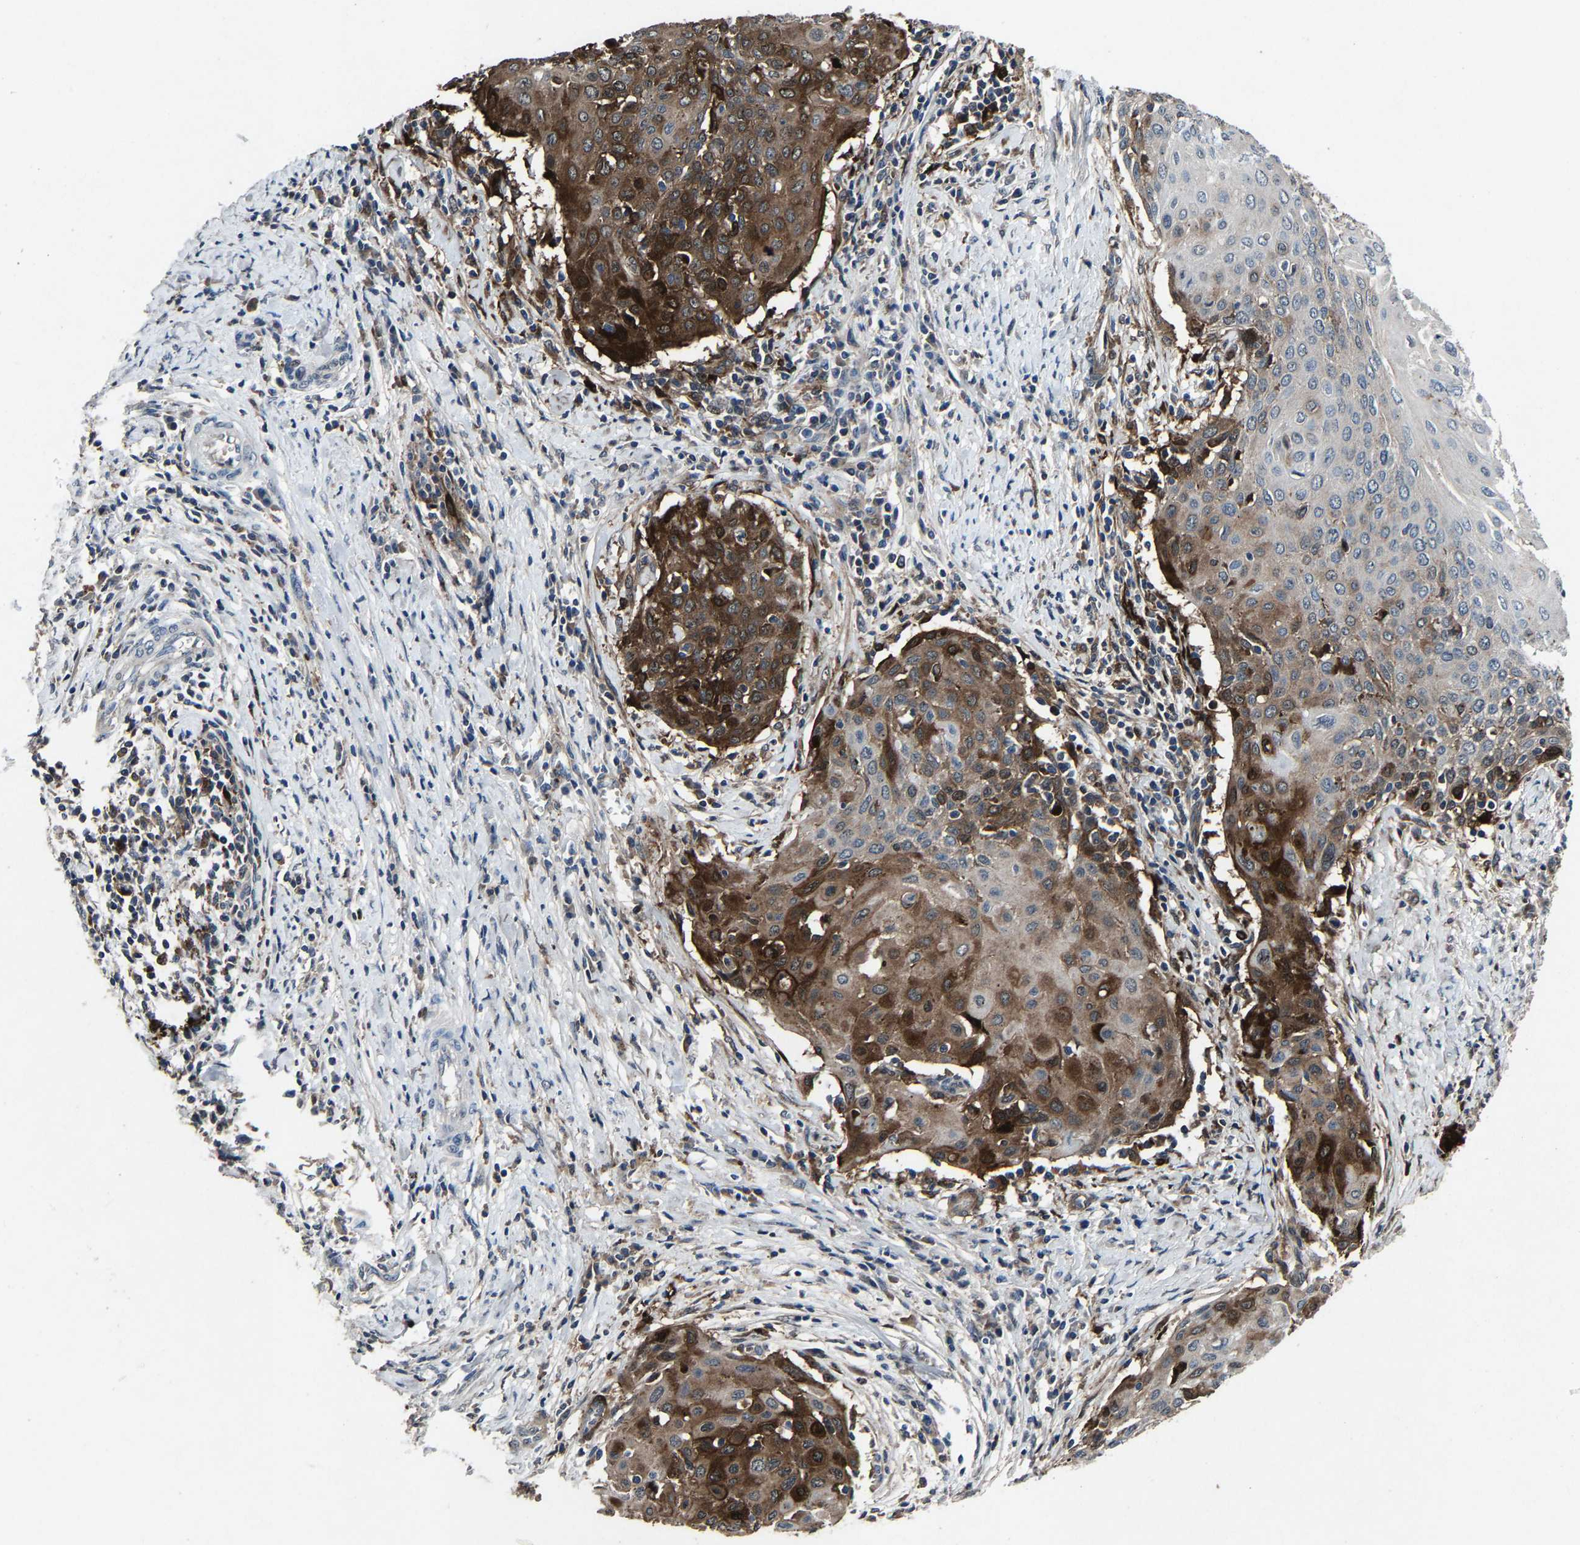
{"staining": {"intensity": "strong", "quantity": "25%-75%", "location": "cytoplasmic/membranous"}, "tissue": "cervical cancer", "cell_type": "Tumor cells", "image_type": "cancer", "snomed": [{"axis": "morphology", "description": "Squamous cell carcinoma, NOS"}, {"axis": "topography", "description": "Cervix"}], "caption": "Immunohistochemistry photomicrograph of neoplastic tissue: human squamous cell carcinoma (cervical) stained using immunohistochemistry reveals high levels of strong protein expression localized specifically in the cytoplasmic/membranous of tumor cells, appearing as a cytoplasmic/membranous brown color.", "gene": "PCNX2", "patient": {"sex": "female", "age": 39}}